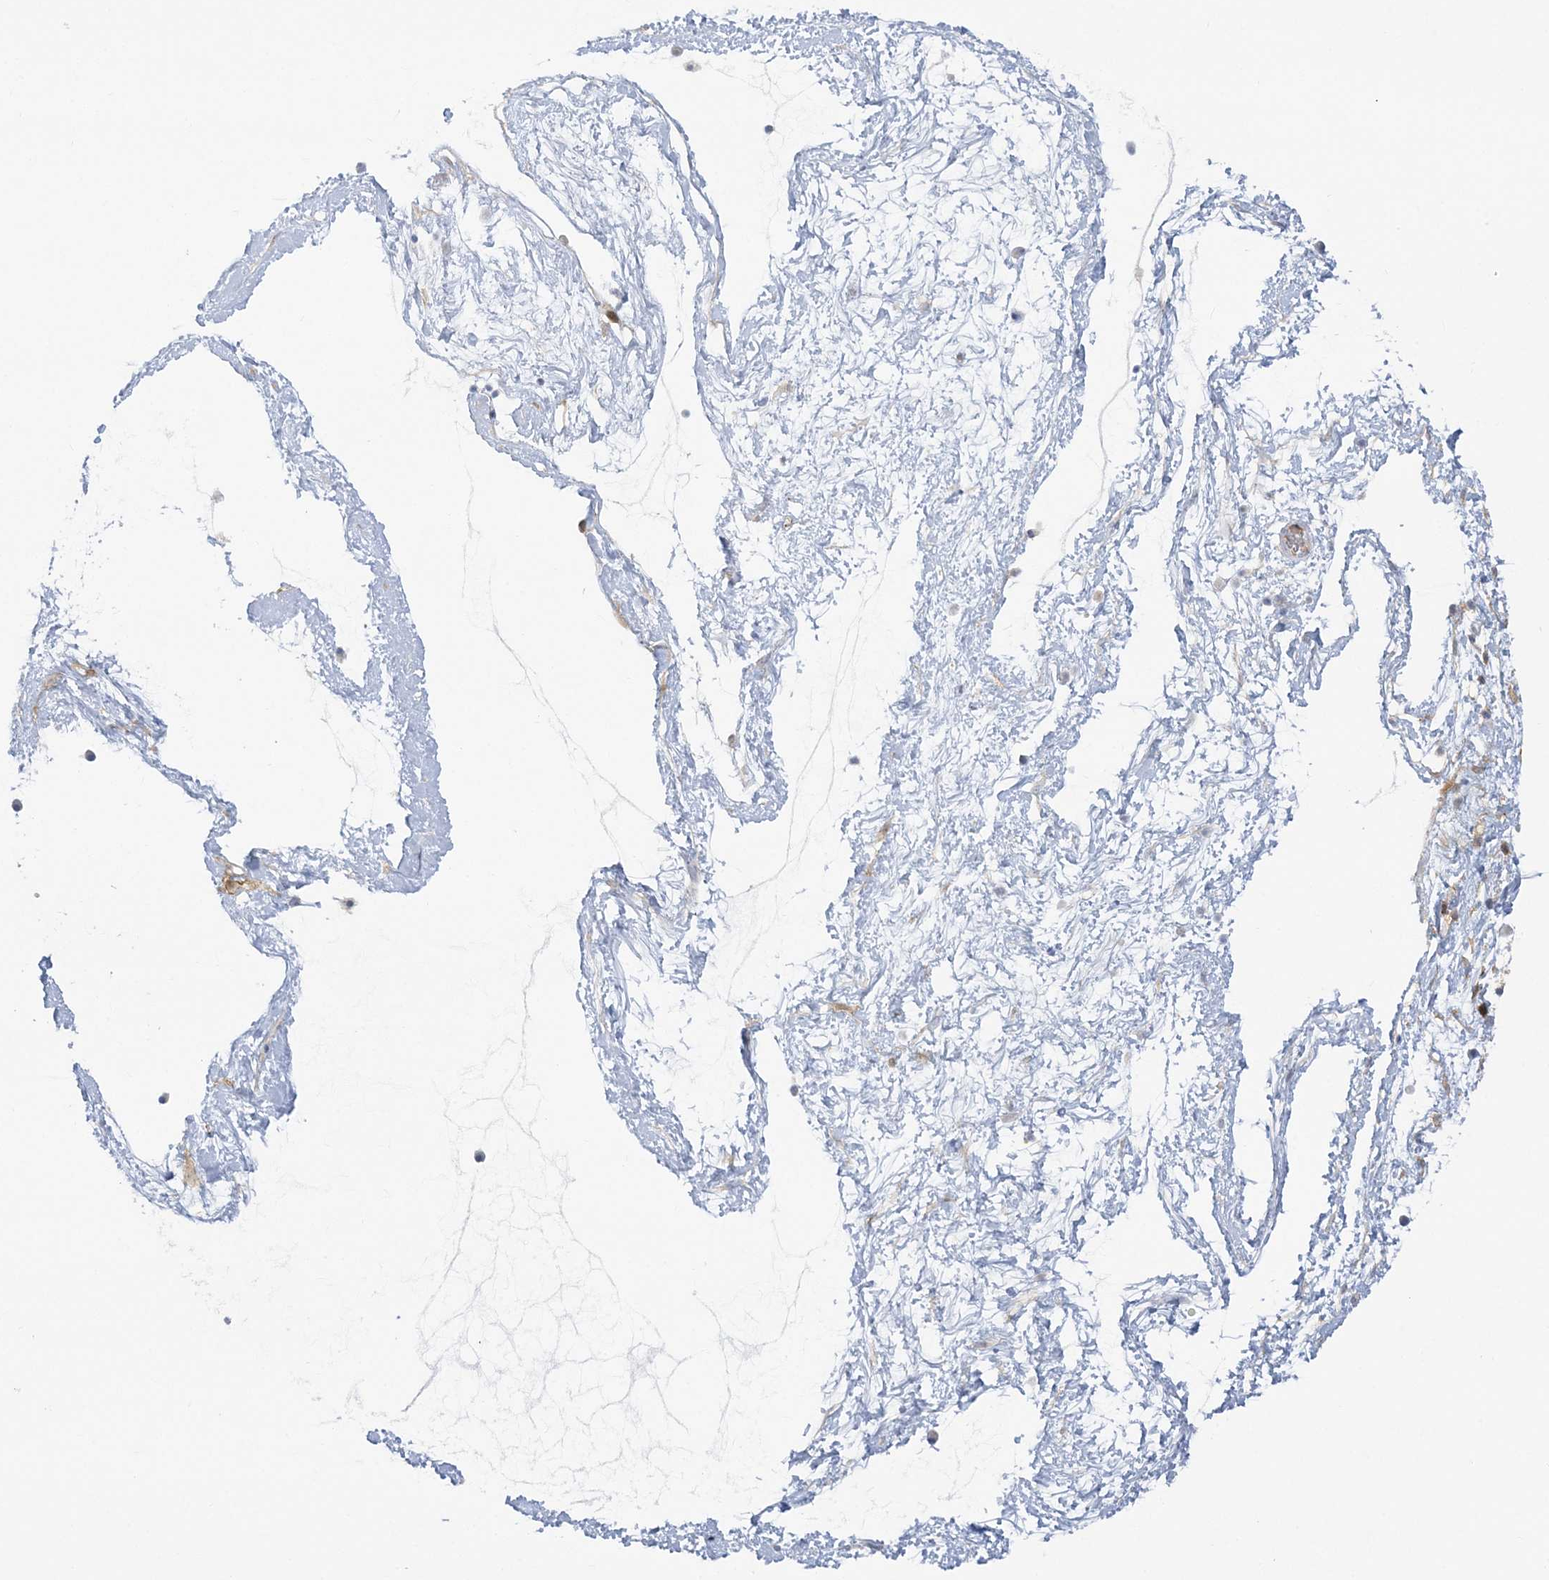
{"staining": {"intensity": "moderate", "quantity": "<25%", "location": "cytoplasmic/membranous"}, "tissue": "nasopharynx", "cell_type": "Respiratory epithelial cells", "image_type": "normal", "snomed": [{"axis": "morphology", "description": "Normal tissue, NOS"}, {"axis": "morphology", "description": "Inflammation, NOS"}, {"axis": "topography", "description": "Nasopharynx"}], "caption": "Human nasopharynx stained for a protein (brown) demonstrates moderate cytoplasmic/membranous positive expression in about <25% of respiratory epithelial cells.", "gene": "ICMT", "patient": {"sex": "male", "age": 48}}